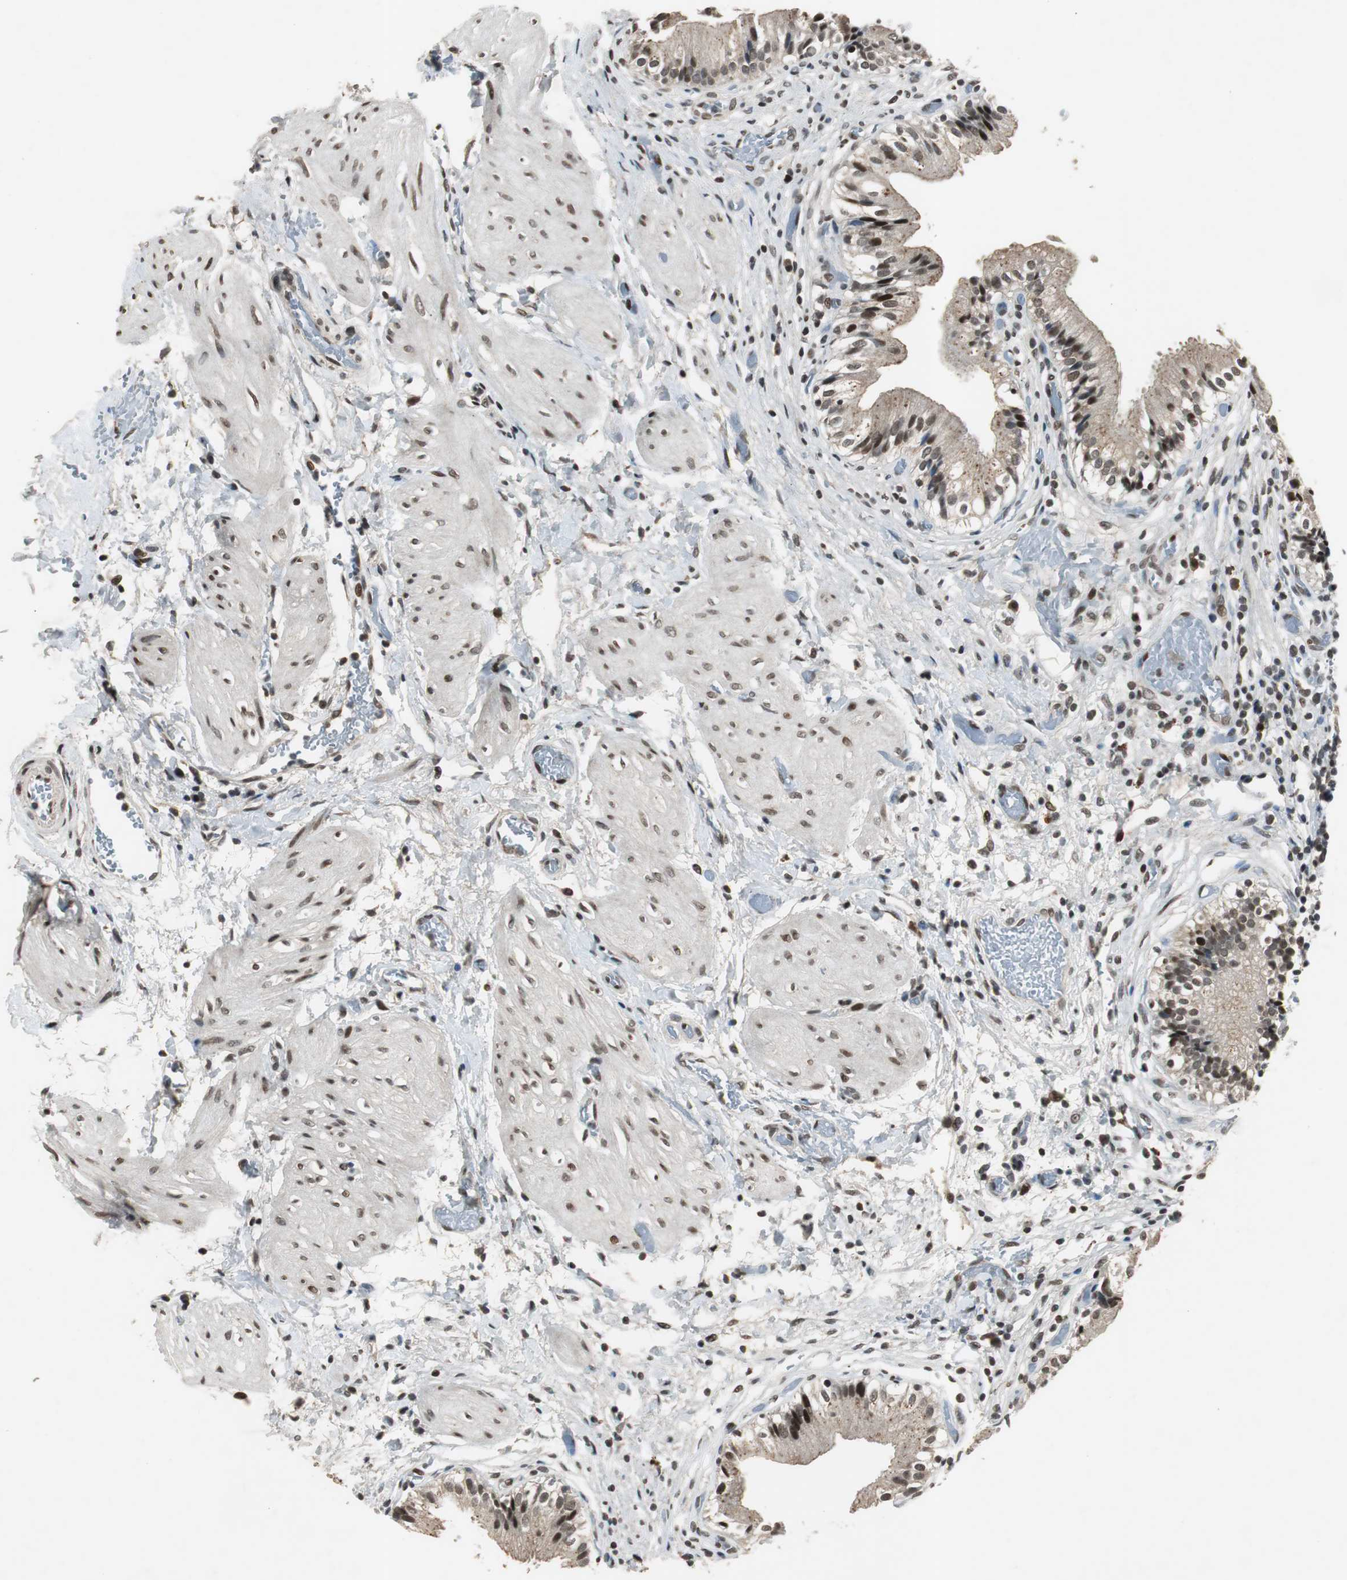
{"staining": {"intensity": "strong", "quantity": ">75%", "location": "nuclear"}, "tissue": "gallbladder", "cell_type": "Glandular cells", "image_type": "normal", "snomed": [{"axis": "morphology", "description": "Normal tissue, NOS"}, {"axis": "topography", "description": "Gallbladder"}], "caption": "Immunohistochemical staining of normal gallbladder displays strong nuclear protein expression in approximately >75% of glandular cells. Ihc stains the protein of interest in brown and the nuclei are stained blue.", "gene": "BOLA1", "patient": {"sex": "male", "age": 65}}